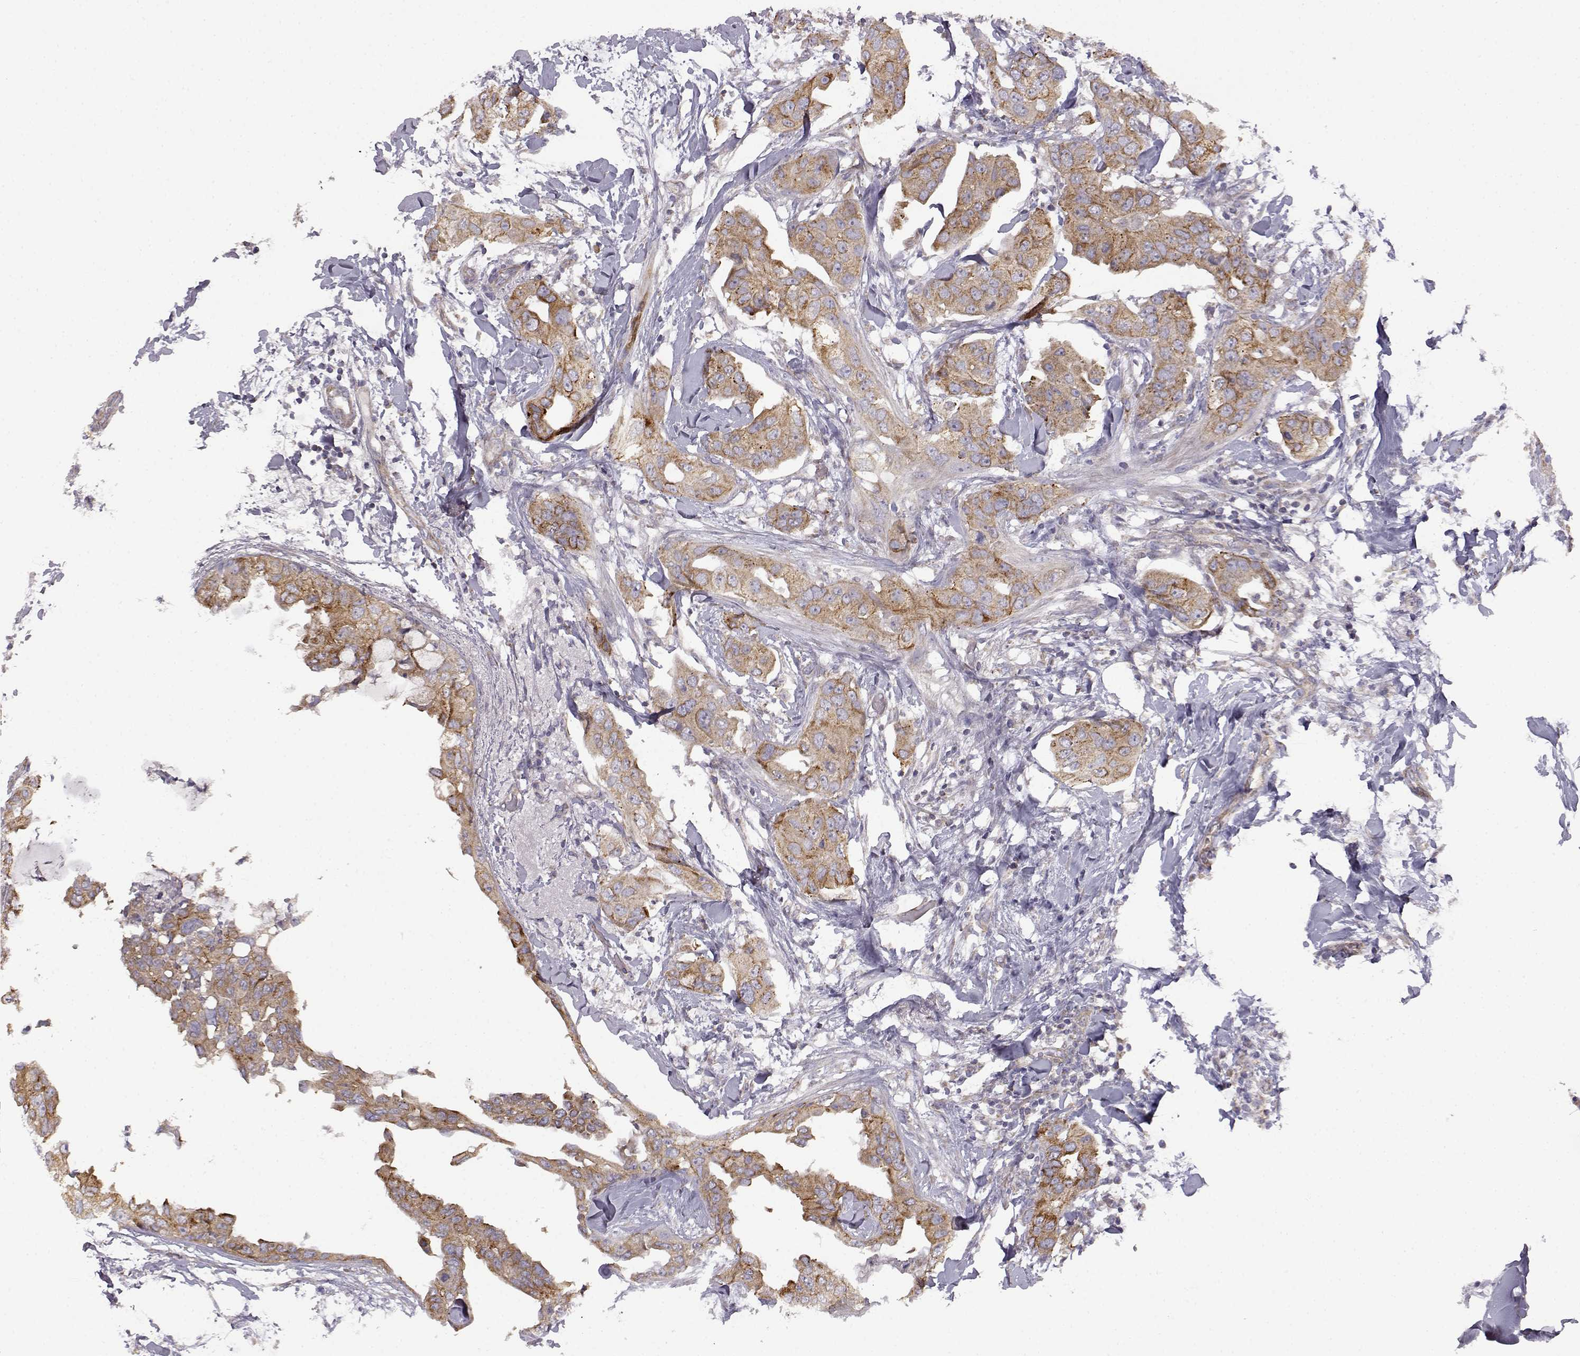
{"staining": {"intensity": "weak", "quantity": "25%-75%", "location": "cytoplasmic/membranous"}, "tissue": "breast cancer", "cell_type": "Tumor cells", "image_type": "cancer", "snomed": [{"axis": "morphology", "description": "Normal tissue, NOS"}, {"axis": "morphology", "description": "Duct carcinoma"}, {"axis": "topography", "description": "Breast"}], "caption": "Immunohistochemical staining of breast invasive ductal carcinoma displays weak cytoplasmic/membranous protein expression in approximately 25%-75% of tumor cells.", "gene": "DDC", "patient": {"sex": "female", "age": 40}}